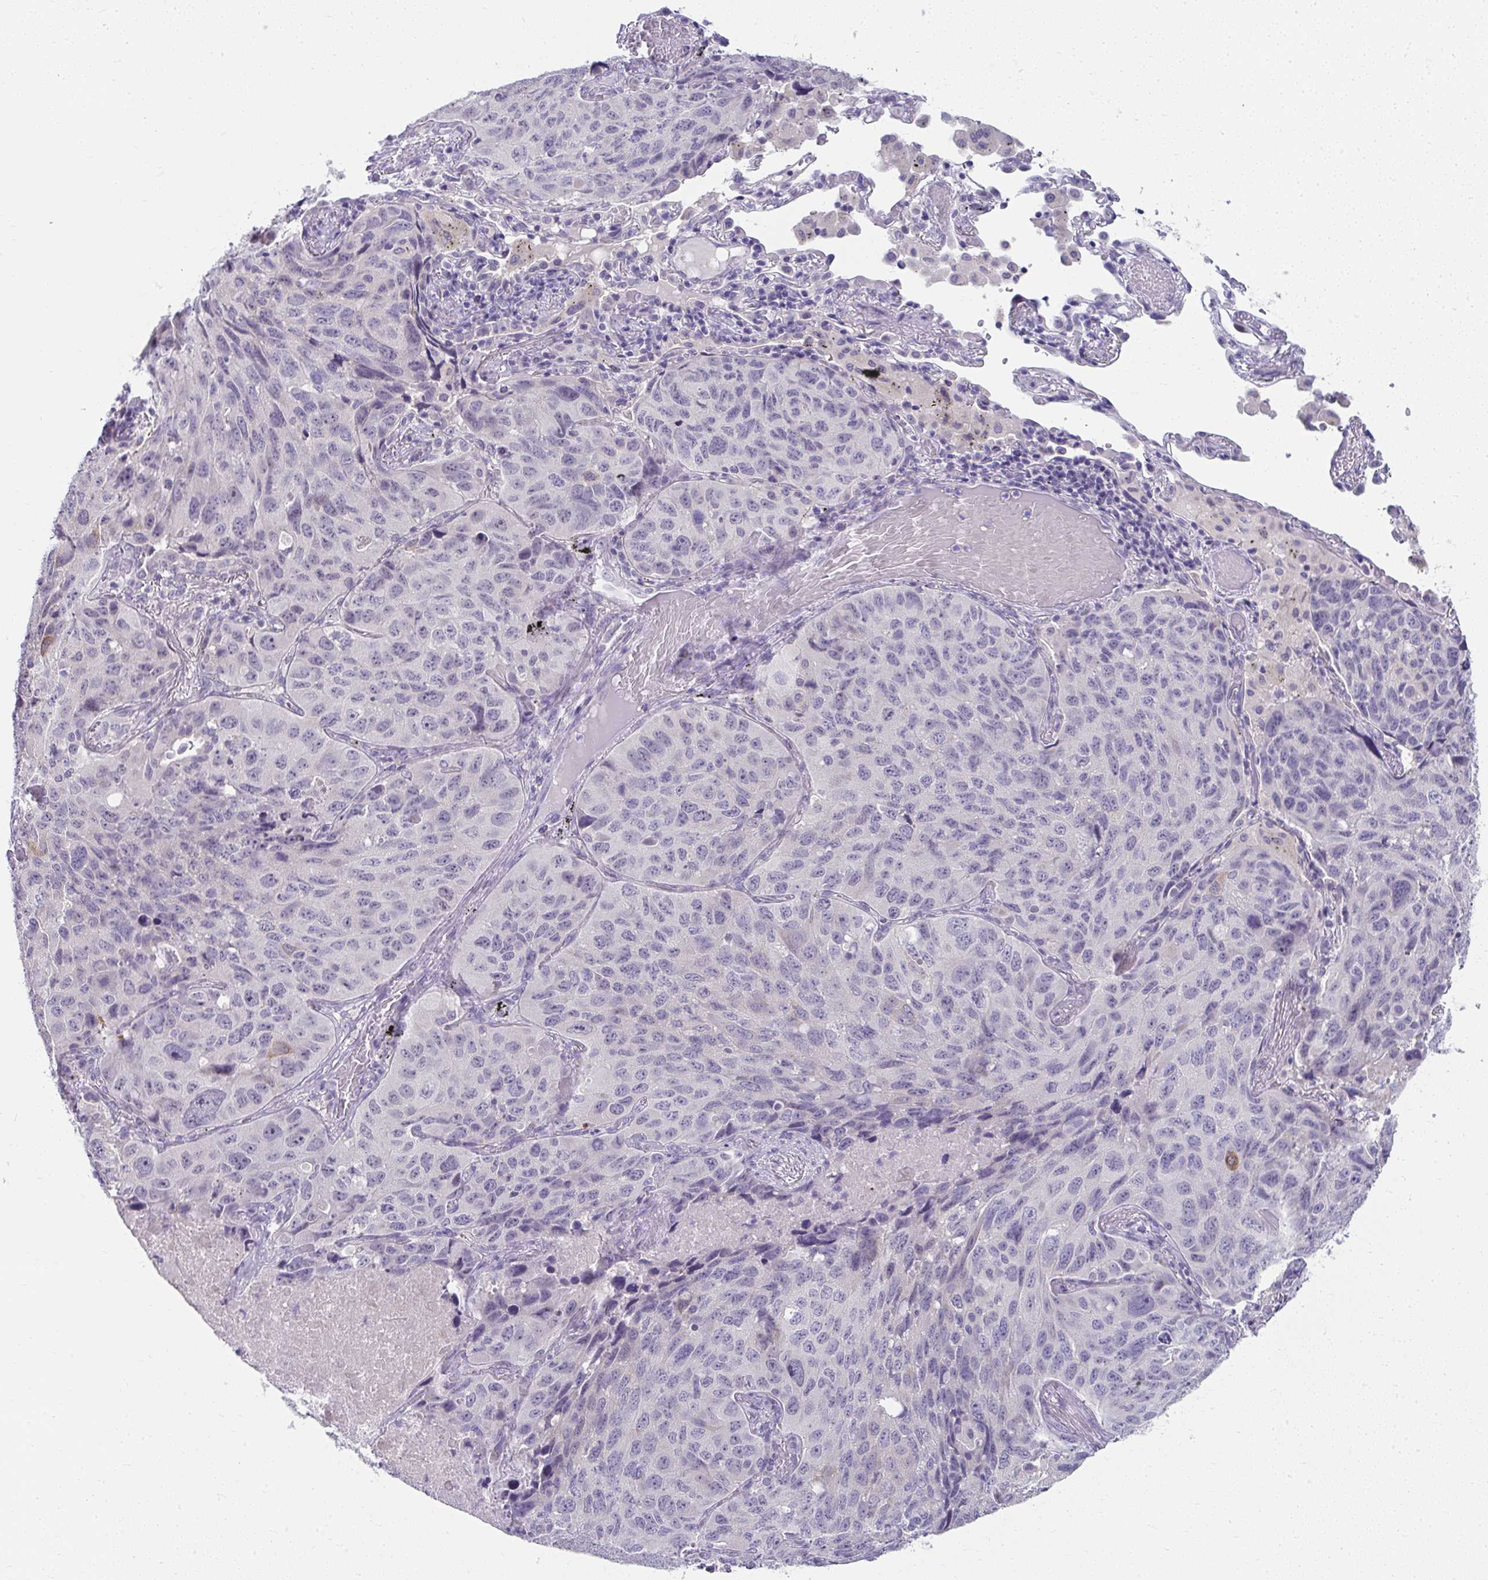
{"staining": {"intensity": "negative", "quantity": "none", "location": "none"}, "tissue": "lung cancer", "cell_type": "Tumor cells", "image_type": "cancer", "snomed": [{"axis": "morphology", "description": "Squamous cell carcinoma, NOS"}, {"axis": "topography", "description": "Lung"}], "caption": "Histopathology image shows no significant protein staining in tumor cells of lung cancer (squamous cell carcinoma).", "gene": "UGT3A2", "patient": {"sex": "male", "age": 60}}